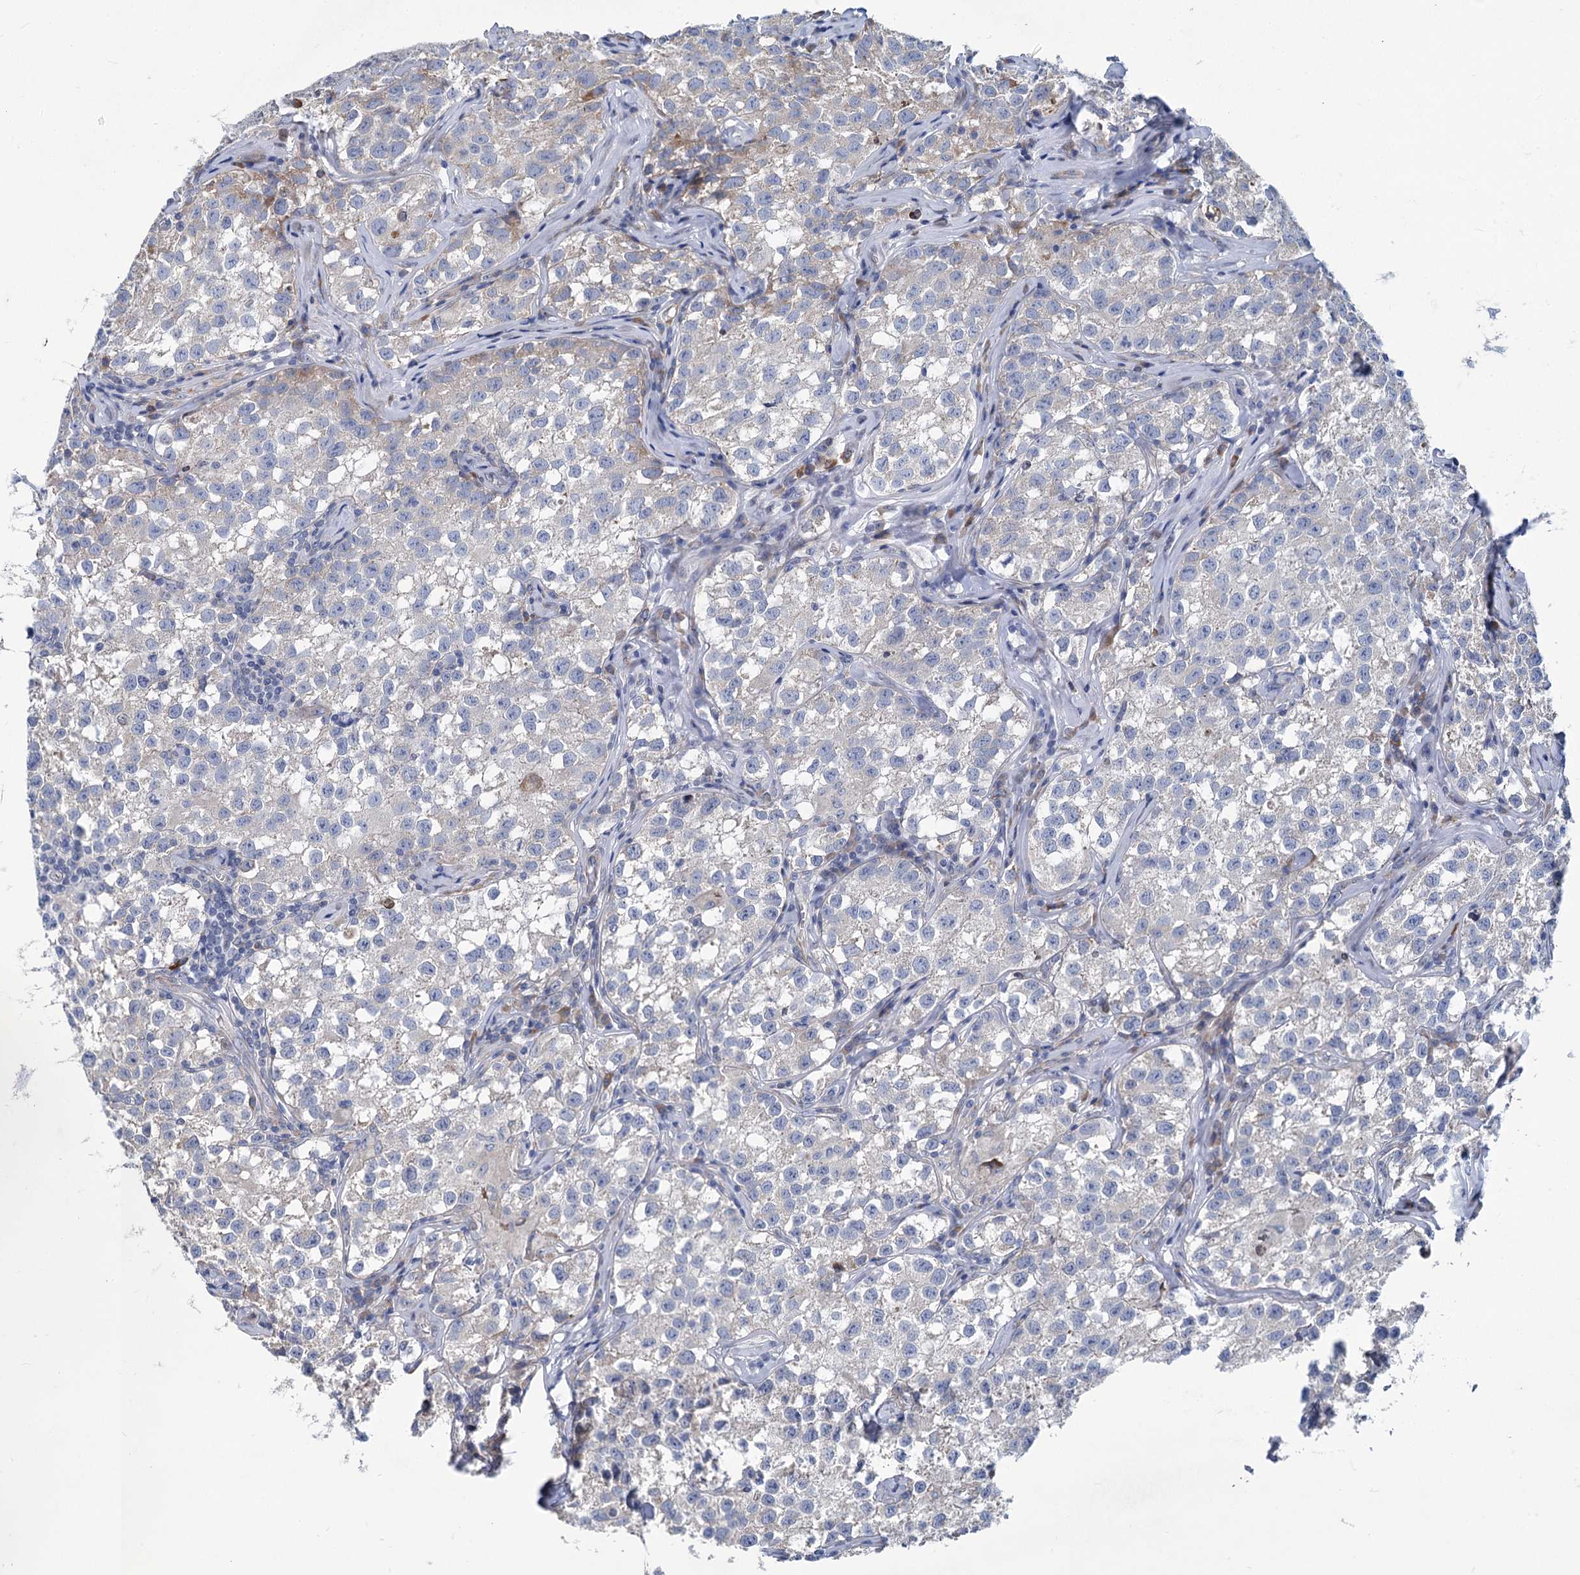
{"staining": {"intensity": "negative", "quantity": "none", "location": "none"}, "tissue": "testis cancer", "cell_type": "Tumor cells", "image_type": "cancer", "snomed": [{"axis": "morphology", "description": "Seminoma, NOS"}, {"axis": "morphology", "description": "Carcinoma, Embryonal, NOS"}, {"axis": "topography", "description": "Testis"}], "caption": "Micrograph shows no protein positivity in tumor cells of testis cancer tissue.", "gene": "PRSS35", "patient": {"sex": "male", "age": 43}}